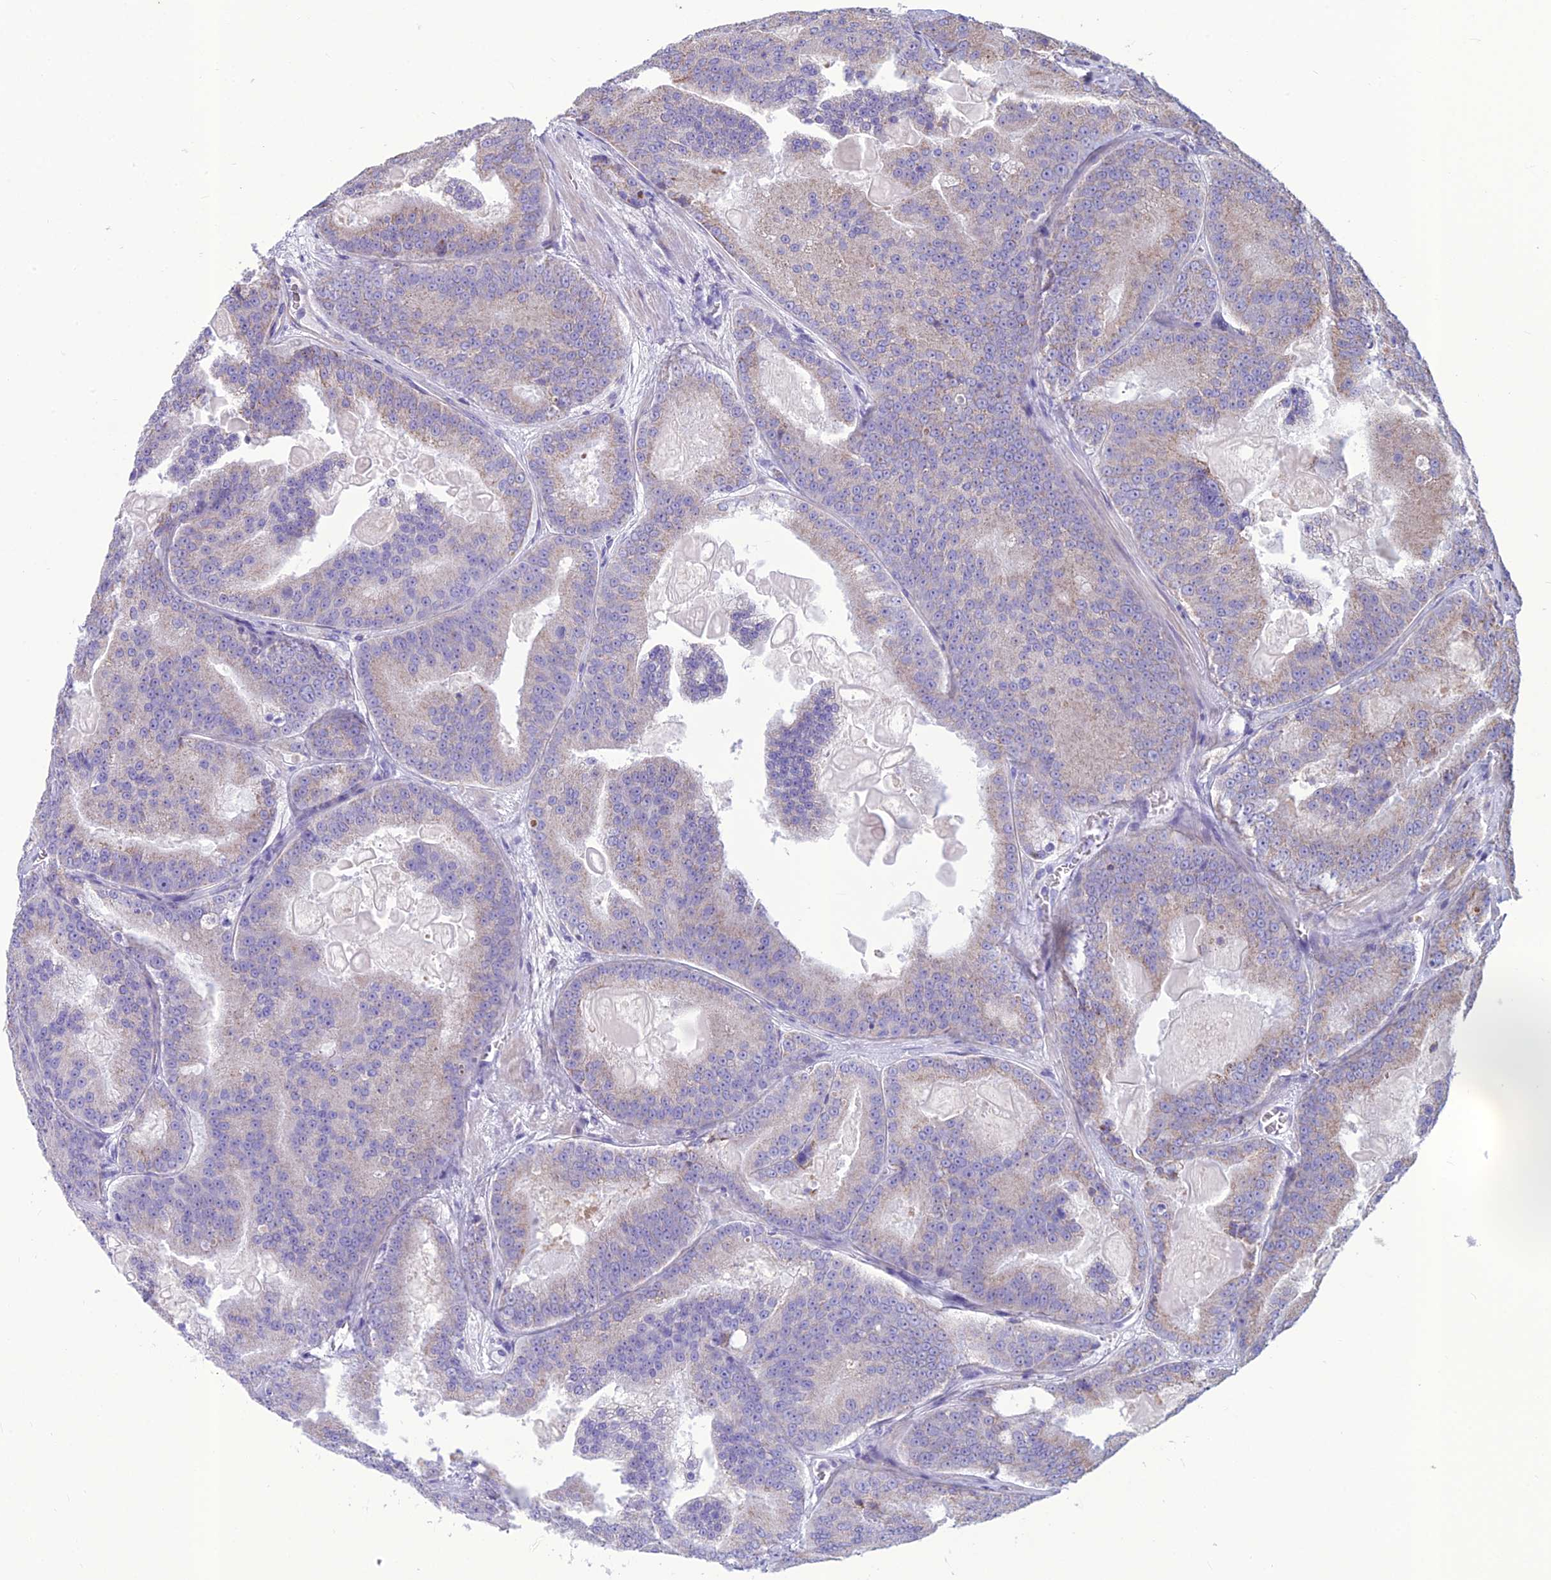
{"staining": {"intensity": "weak", "quantity": "<25%", "location": "cytoplasmic/membranous"}, "tissue": "prostate cancer", "cell_type": "Tumor cells", "image_type": "cancer", "snomed": [{"axis": "morphology", "description": "Adenocarcinoma, High grade"}, {"axis": "topography", "description": "Prostate"}], "caption": "Immunohistochemistry (IHC) of human prostate cancer demonstrates no staining in tumor cells.", "gene": "BHMT2", "patient": {"sex": "male", "age": 61}}